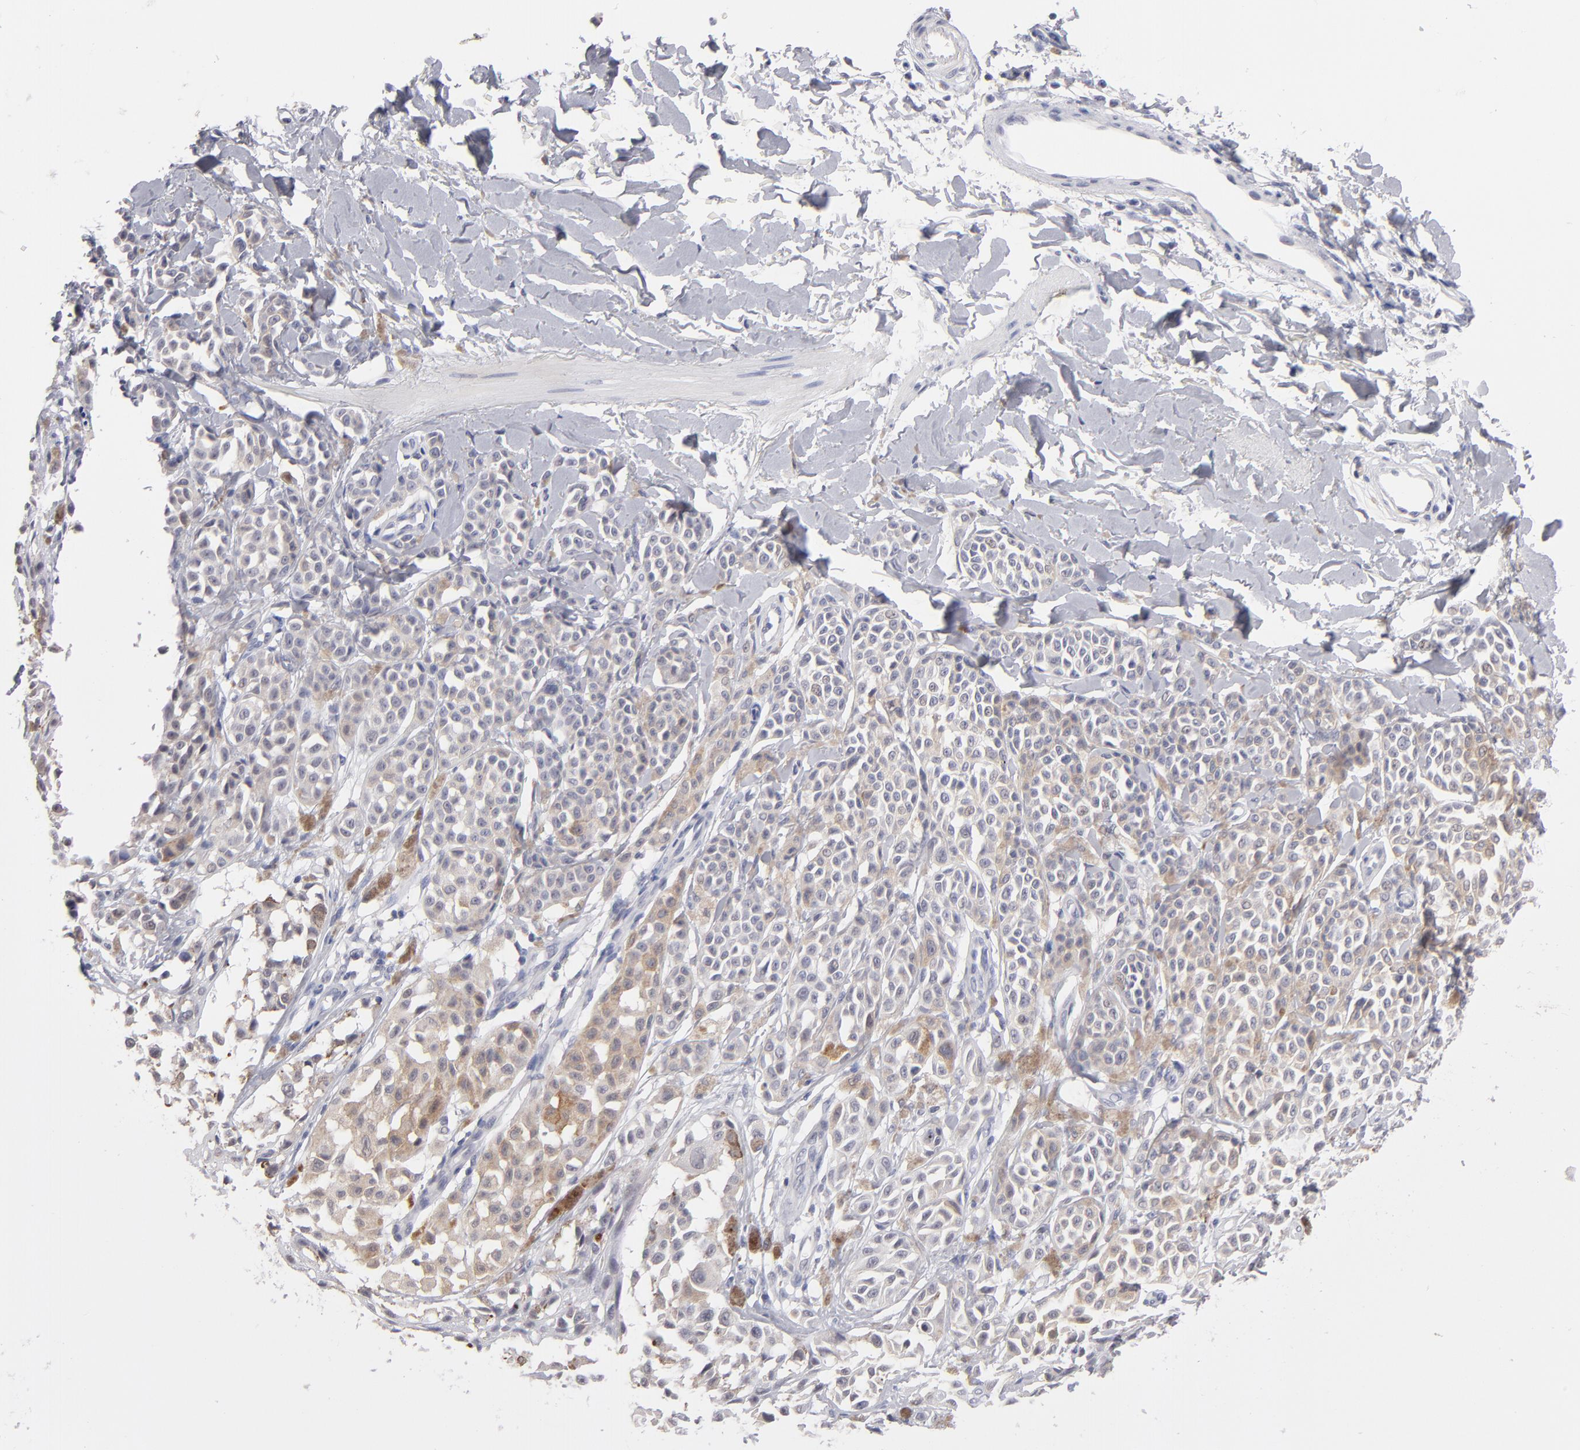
{"staining": {"intensity": "moderate", "quantity": "25%-75%", "location": "cytoplasmic/membranous"}, "tissue": "melanoma", "cell_type": "Tumor cells", "image_type": "cancer", "snomed": [{"axis": "morphology", "description": "Malignant melanoma, NOS"}, {"axis": "topography", "description": "Skin"}], "caption": "Malignant melanoma stained with immunohistochemistry (IHC) reveals moderate cytoplasmic/membranous positivity in about 25%-75% of tumor cells. The protein of interest is shown in brown color, while the nuclei are stained blue.", "gene": "TEX11", "patient": {"sex": "female", "age": 38}}